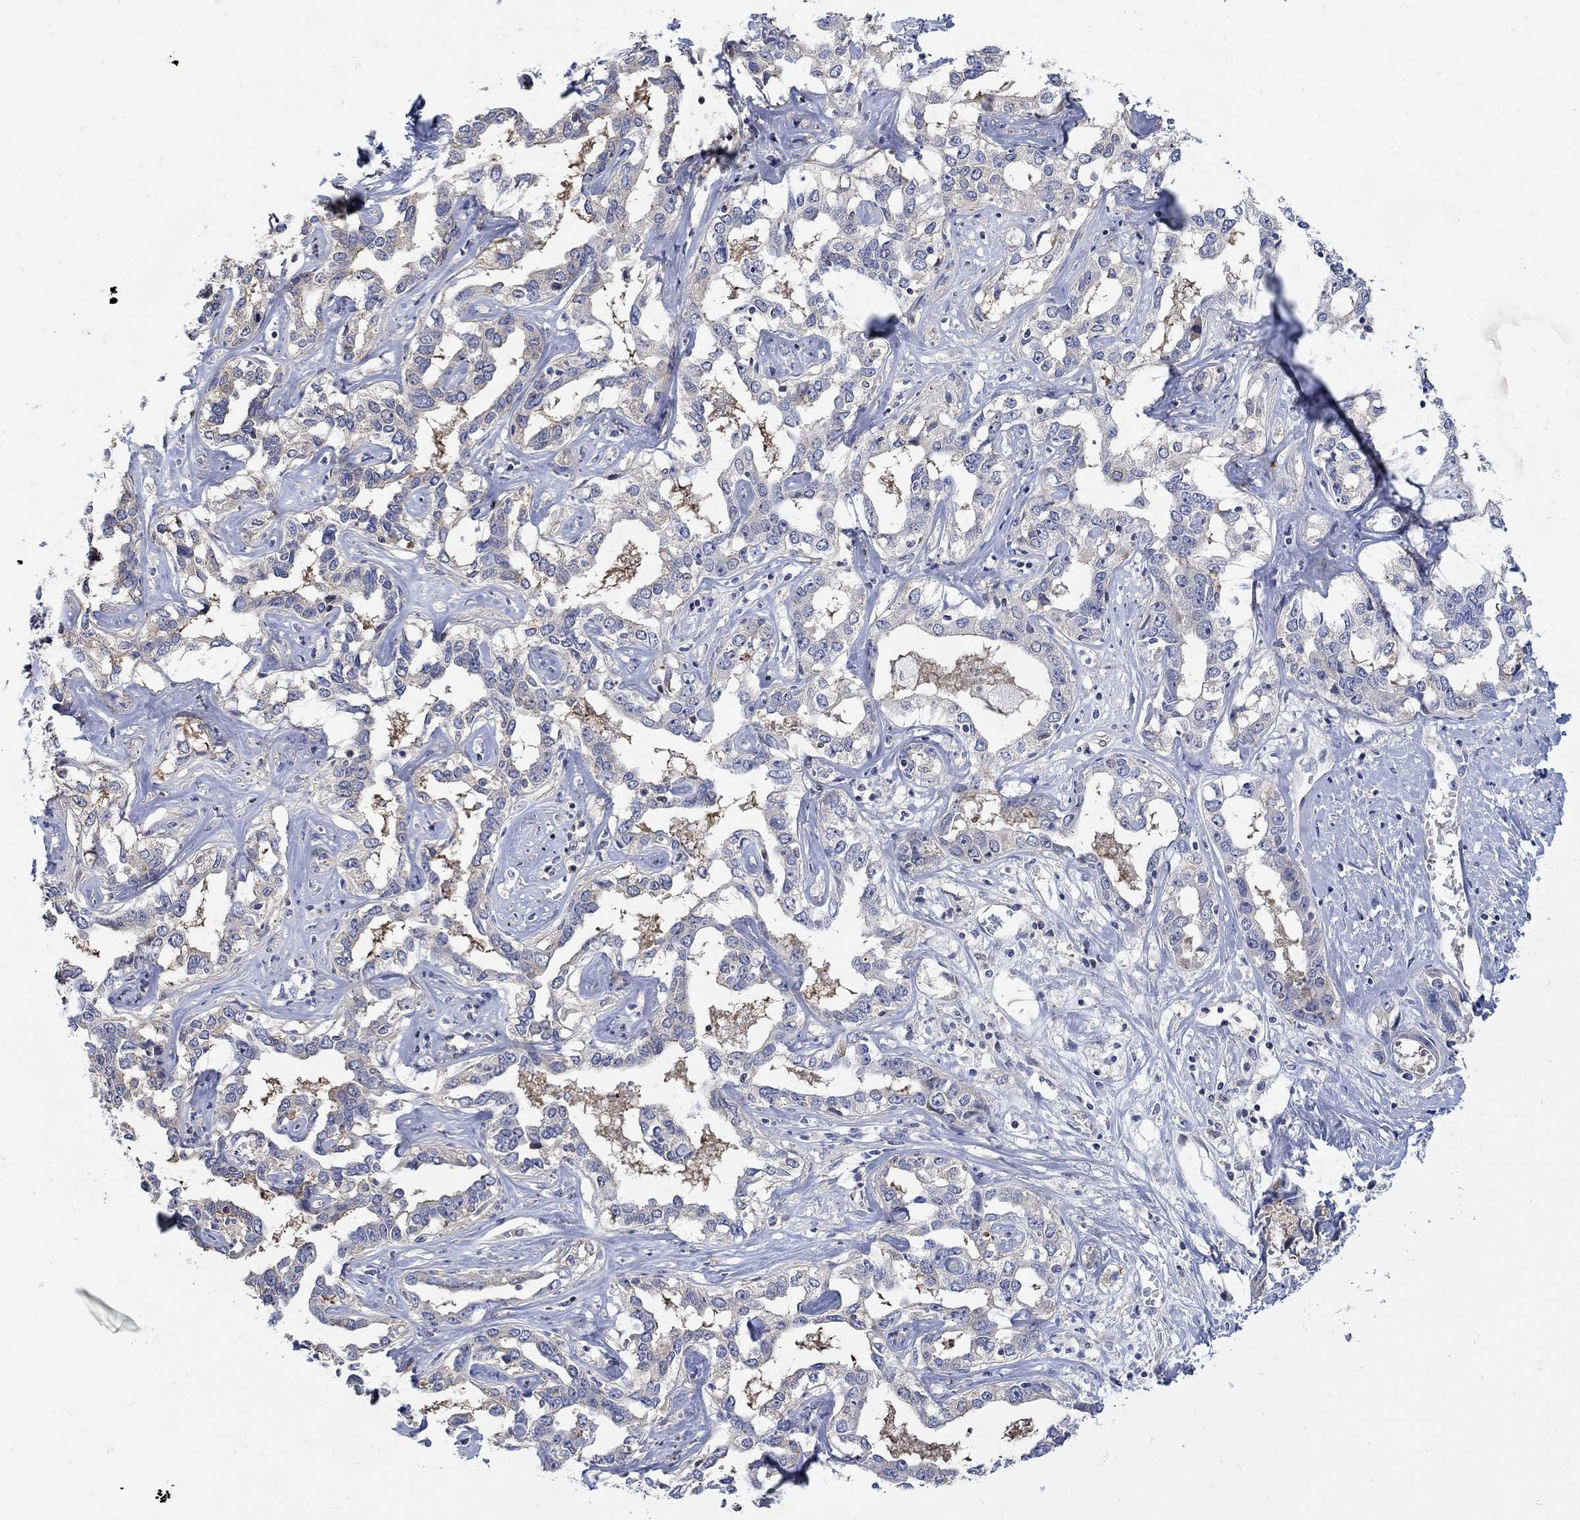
{"staining": {"intensity": "negative", "quantity": "none", "location": "none"}, "tissue": "liver cancer", "cell_type": "Tumor cells", "image_type": "cancer", "snomed": [{"axis": "morphology", "description": "Cholangiocarcinoma"}, {"axis": "topography", "description": "Liver"}], "caption": "This is an immunohistochemistry (IHC) micrograph of liver cholangiocarcinoma. There is no staining in tumor cells.", "gene": "TEKT3", "patient": {"sex": "male", "age": 59}}